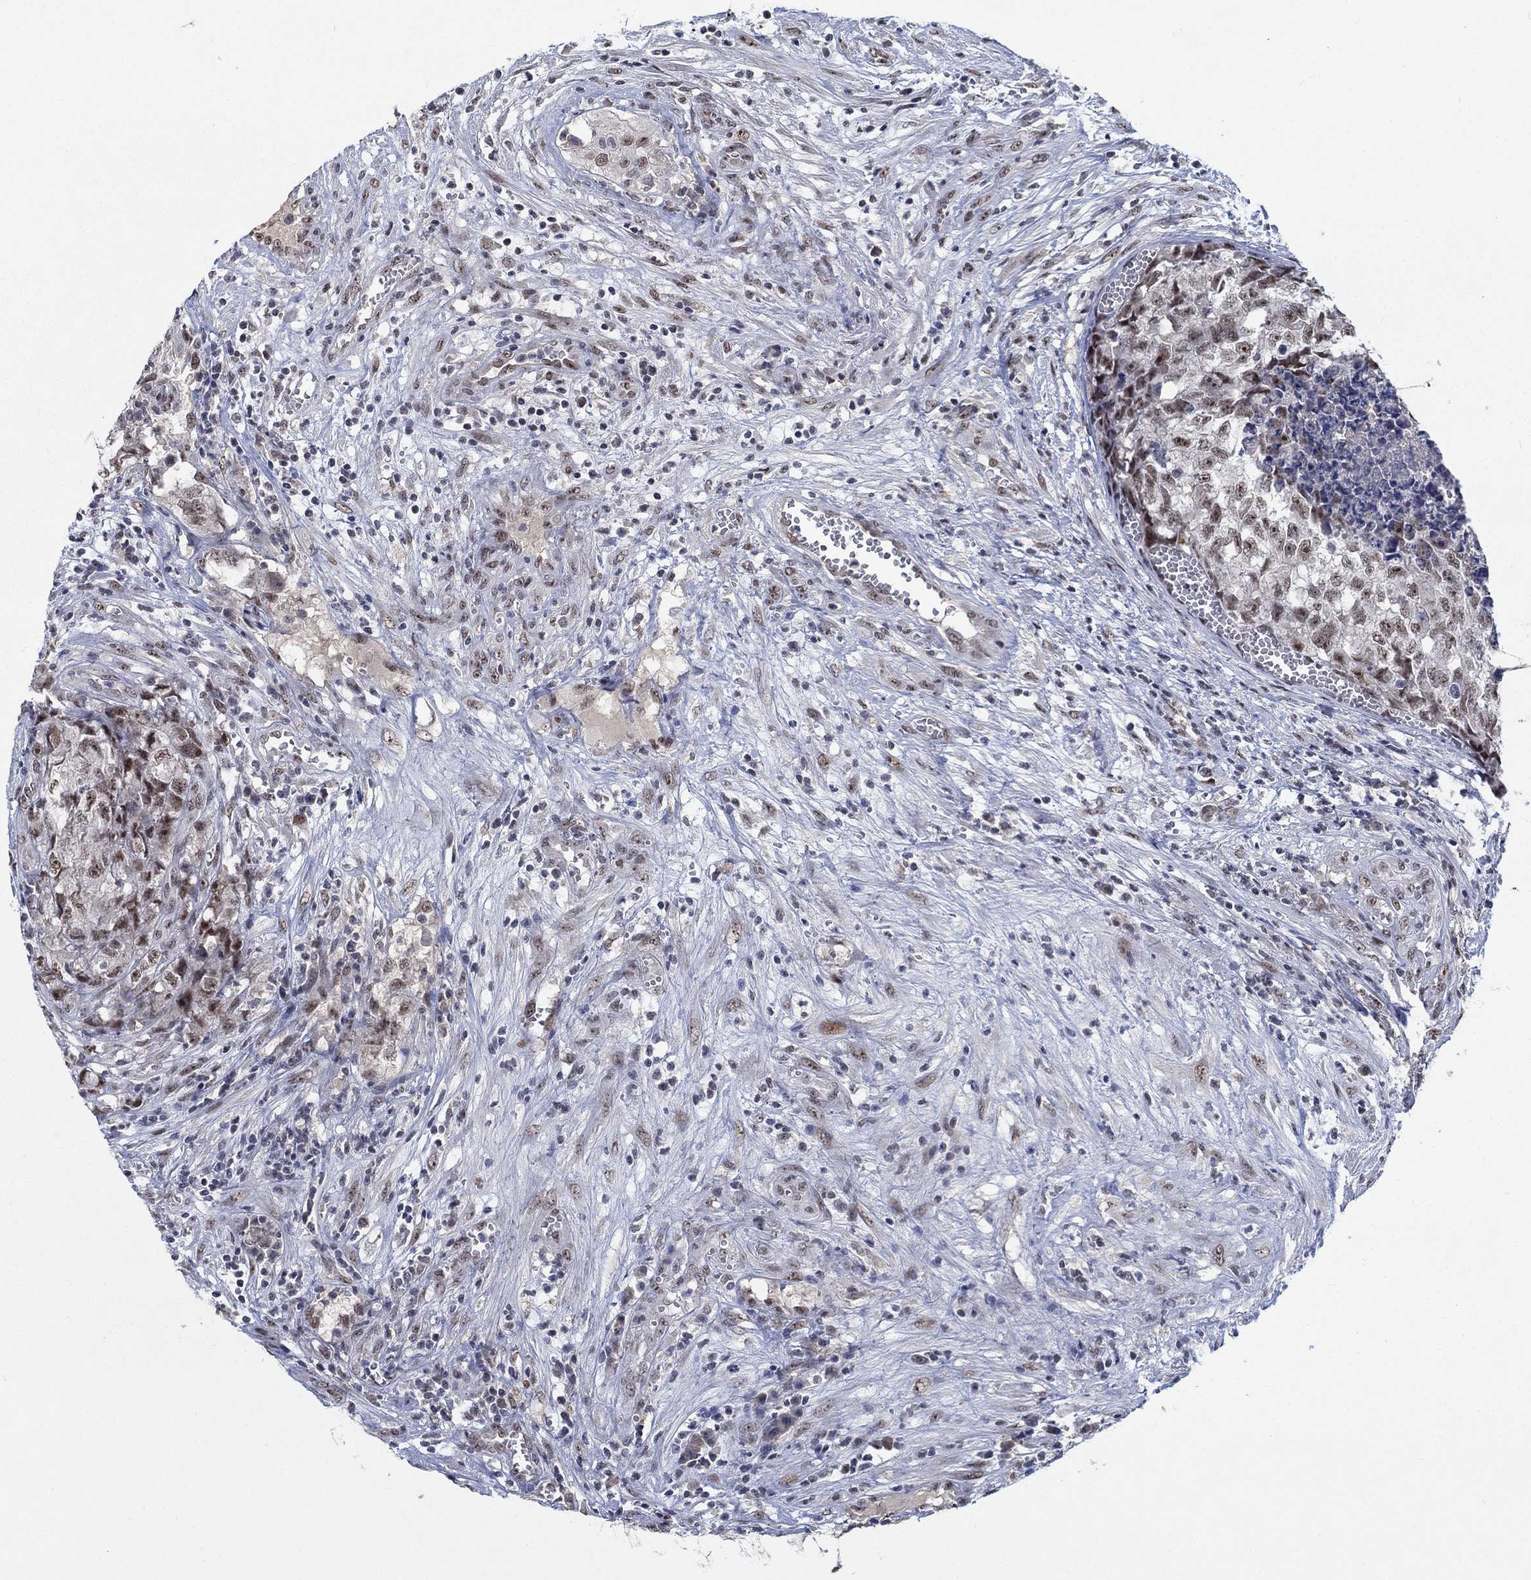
{"staining": {"intensity": "weak", "quantity": ">75%", "location": "nuclear"}, "tissue": "testis cancer", "cell_type": "Tumor cells", "image_type": "cancer", "snomed": [{"axis": "morphology", "description": "Seminoma, NOS"}, {"axis": "morphology", "description": "Carcinoma, Embryonal, NOS"}, {"axis": "topography", "description": "Testis"}], "caption": "Testis cancer stained for a protein (brown) demonstrates weak nuclear positive staining in approximately >75% of tumor cells.", "gene": "HTN1", "patient": {"sex": "male", "age": 22}}